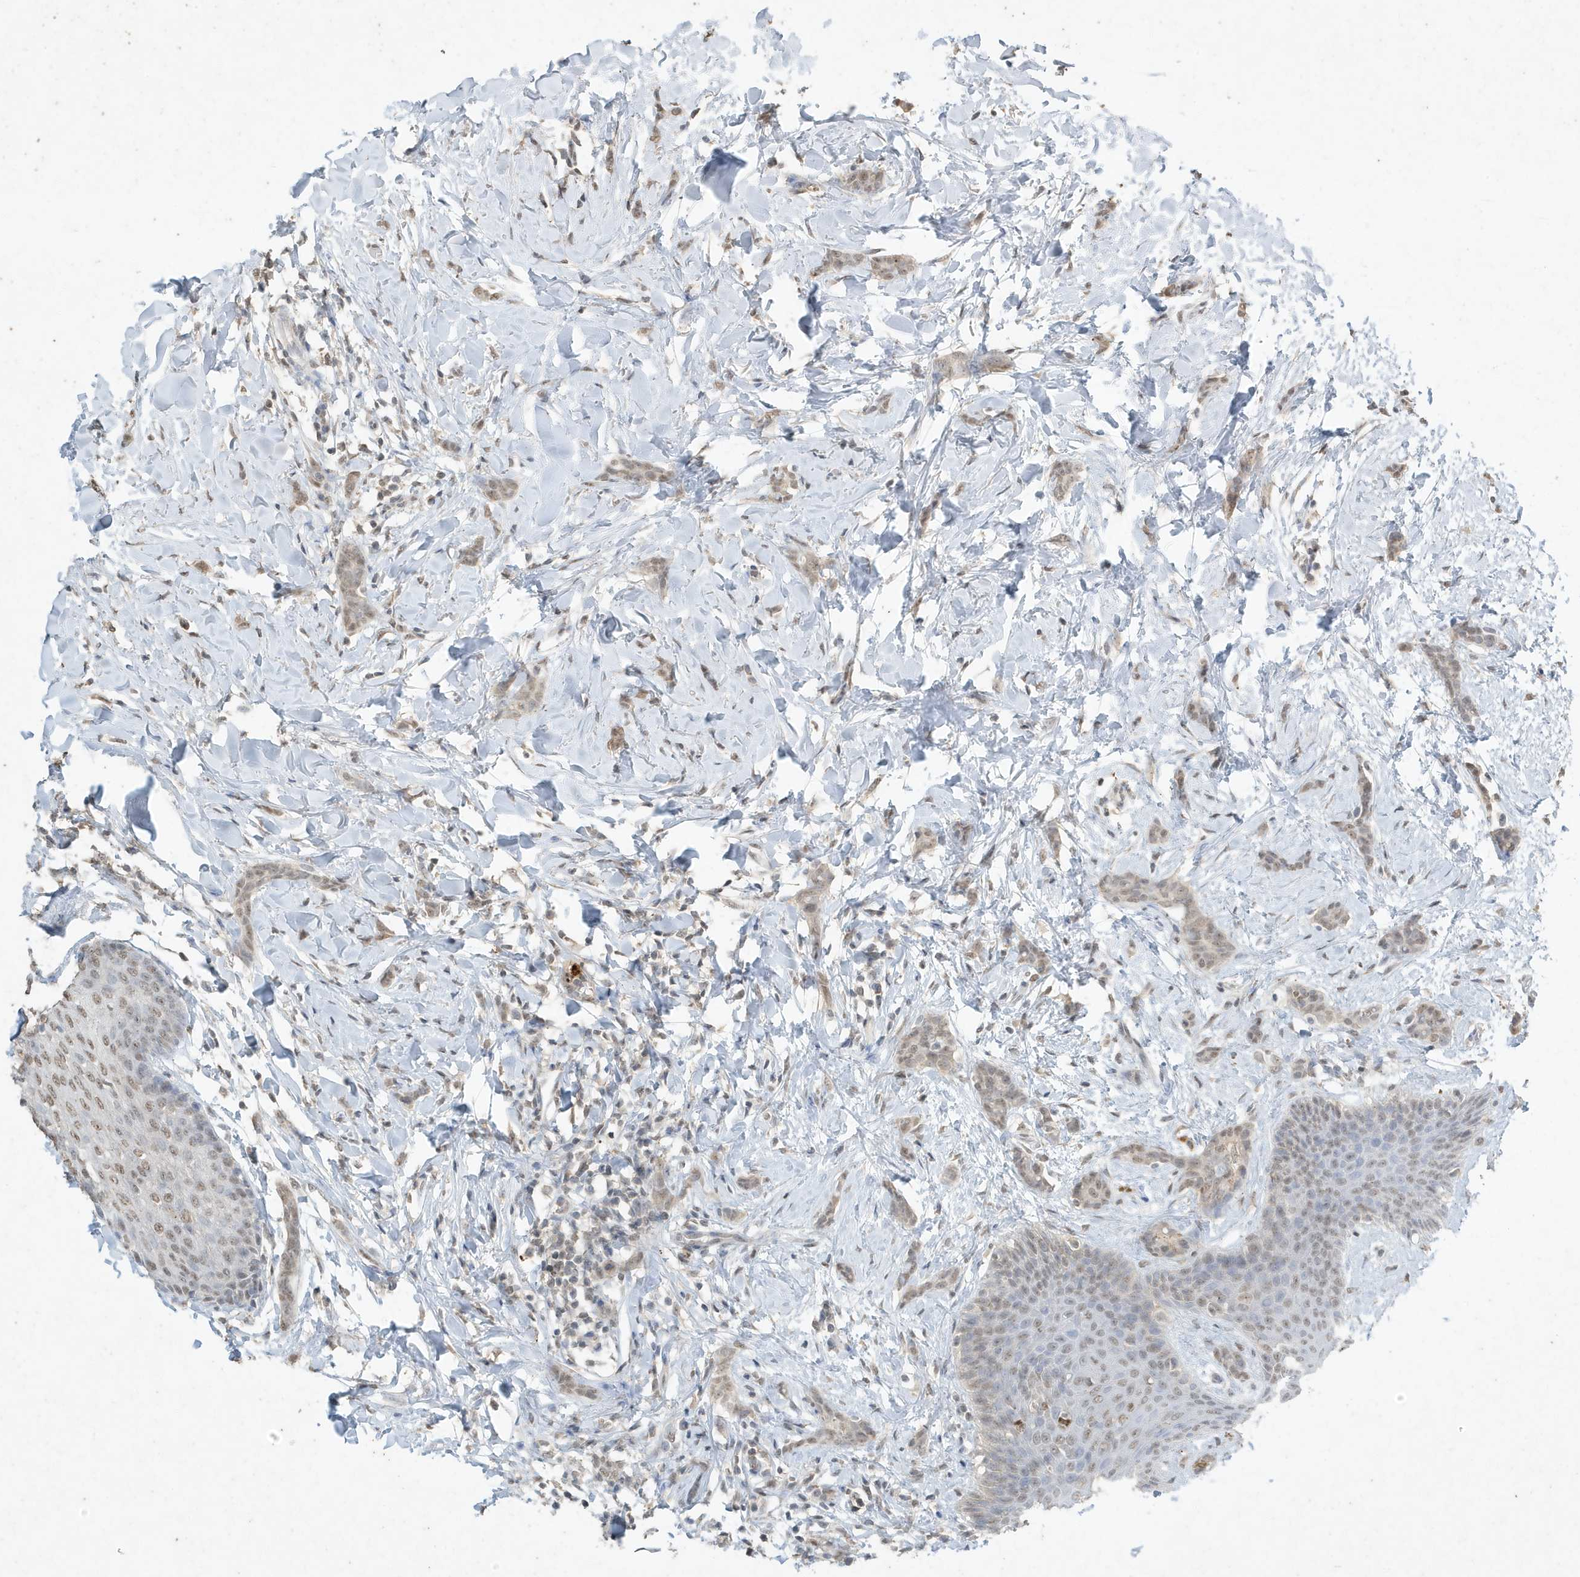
{"staining": {"intensity": "weak", "quantity": ">75%", "location": "nuclear"}, "tissue": "breast cancer", "cell_type": "Tumor cells", "image_type": "cancer", "snomed": [{"axis": "morphology", "description": "Lobular carcinoma"}, {"axis": "topography", "description": "Skin"}, {"axis": "topography", "description": "Breast"}], "caption": "Tumor cells reveal weak nuclear staining in about >75% of cells in lobular carcinoma (breast).", "gene": "DEFA1", "patient": {"sex": "female", "age": 46}}